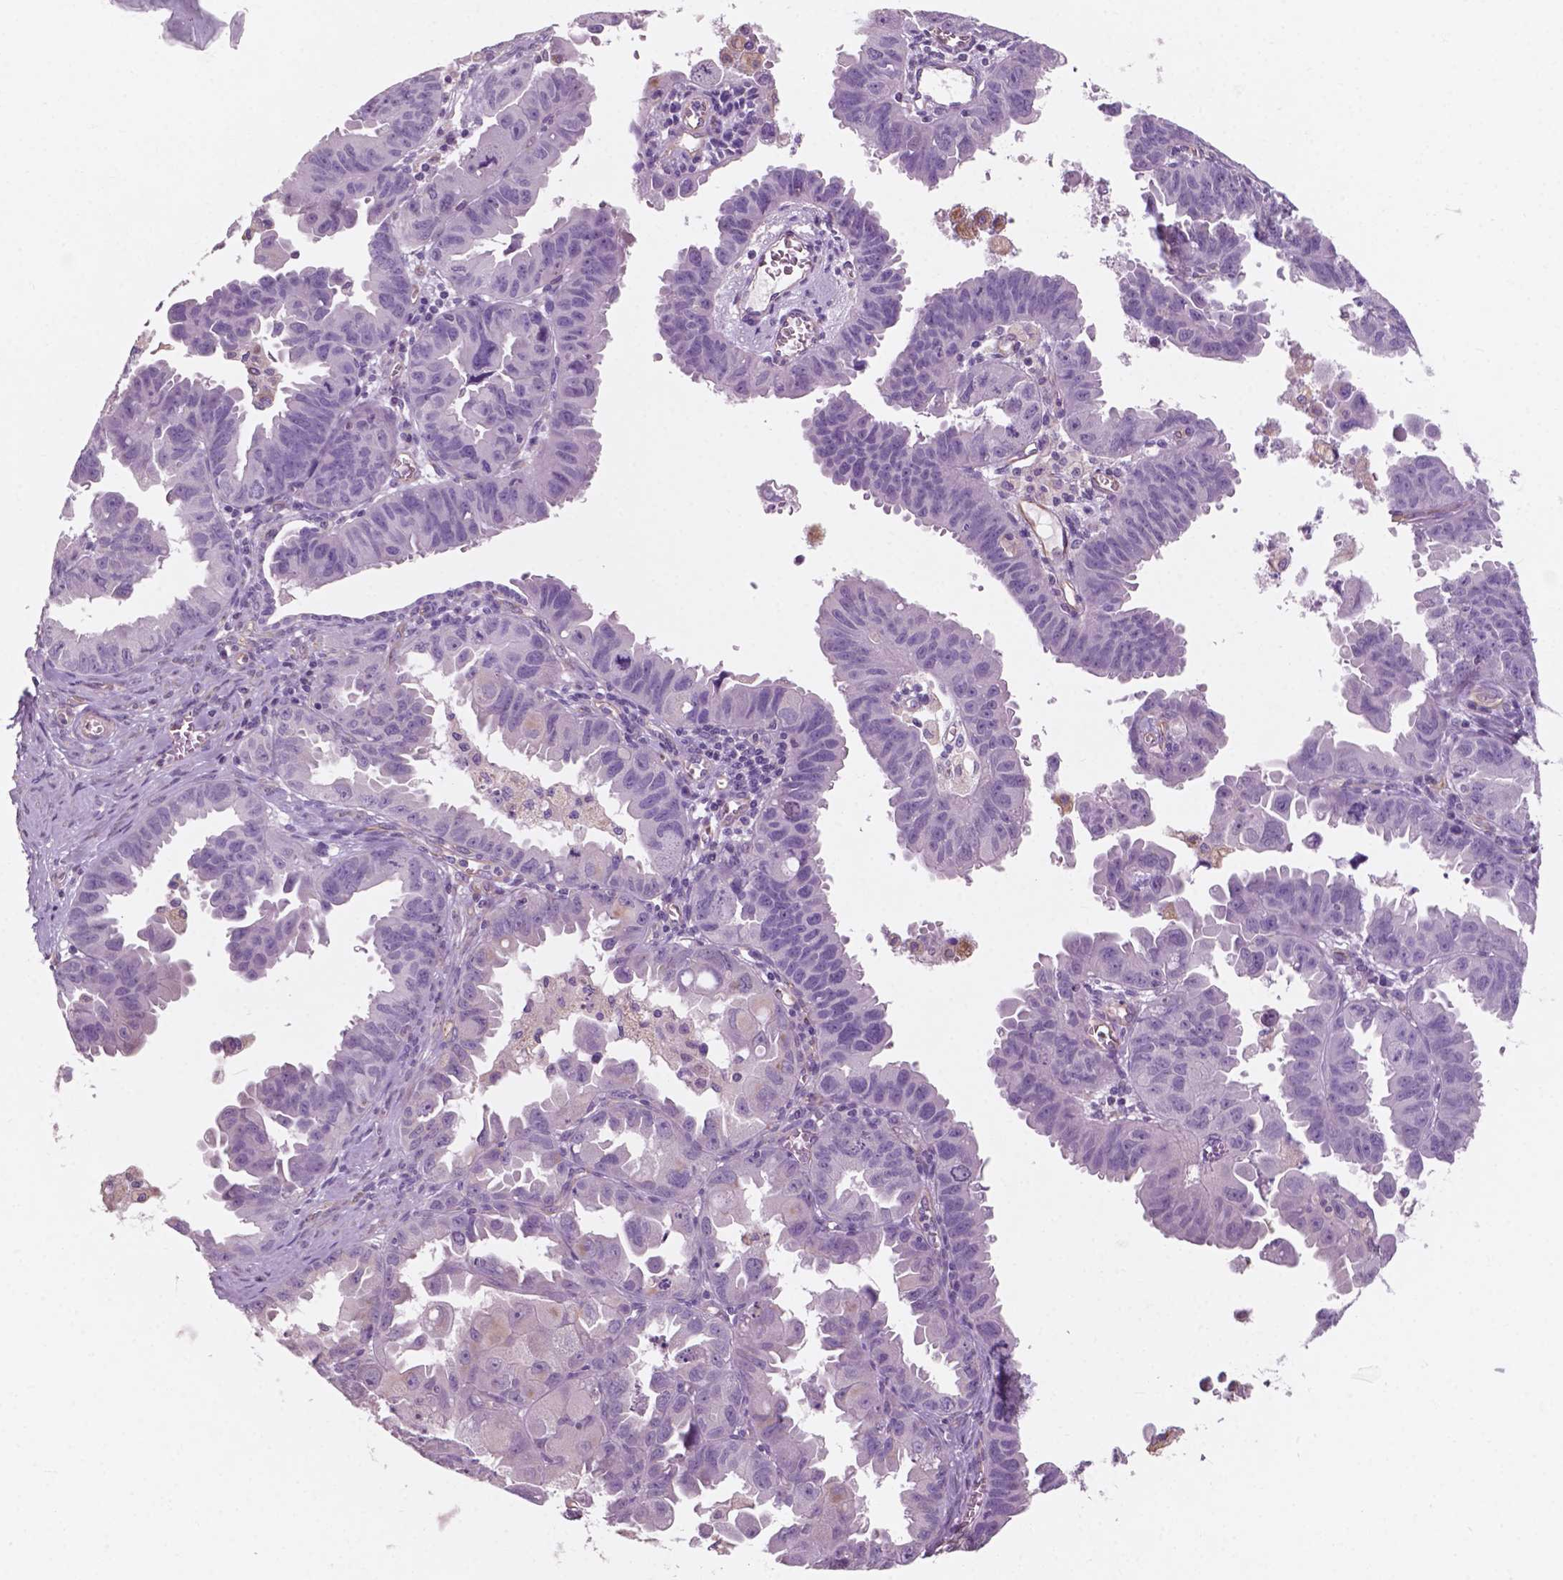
{"staining": {"intensity": "negative", "quantity": "none", "location": "none"}, "tissue": "ovarian cancer", "cell_type": "Tumor cells", "image_type": "cancer", "snomed": [{"axis": "morphology", "description": "Carcinoma, endometroid"}, {"axis": "topography", "description": "Ovary"}], "caption": "Immunohistochemical staining of human ovarian endometroid carcinoma reveals no significant staining in tumor cells. (Stains: DAB (3,3'-diaminobenzidine) immunohistochemistry with hematoxylin counter stain, Microscopy: brightfield microscopy at high magnification).", "gene": "AWAT1", "patient": {"sex": "female", "age": 85}}